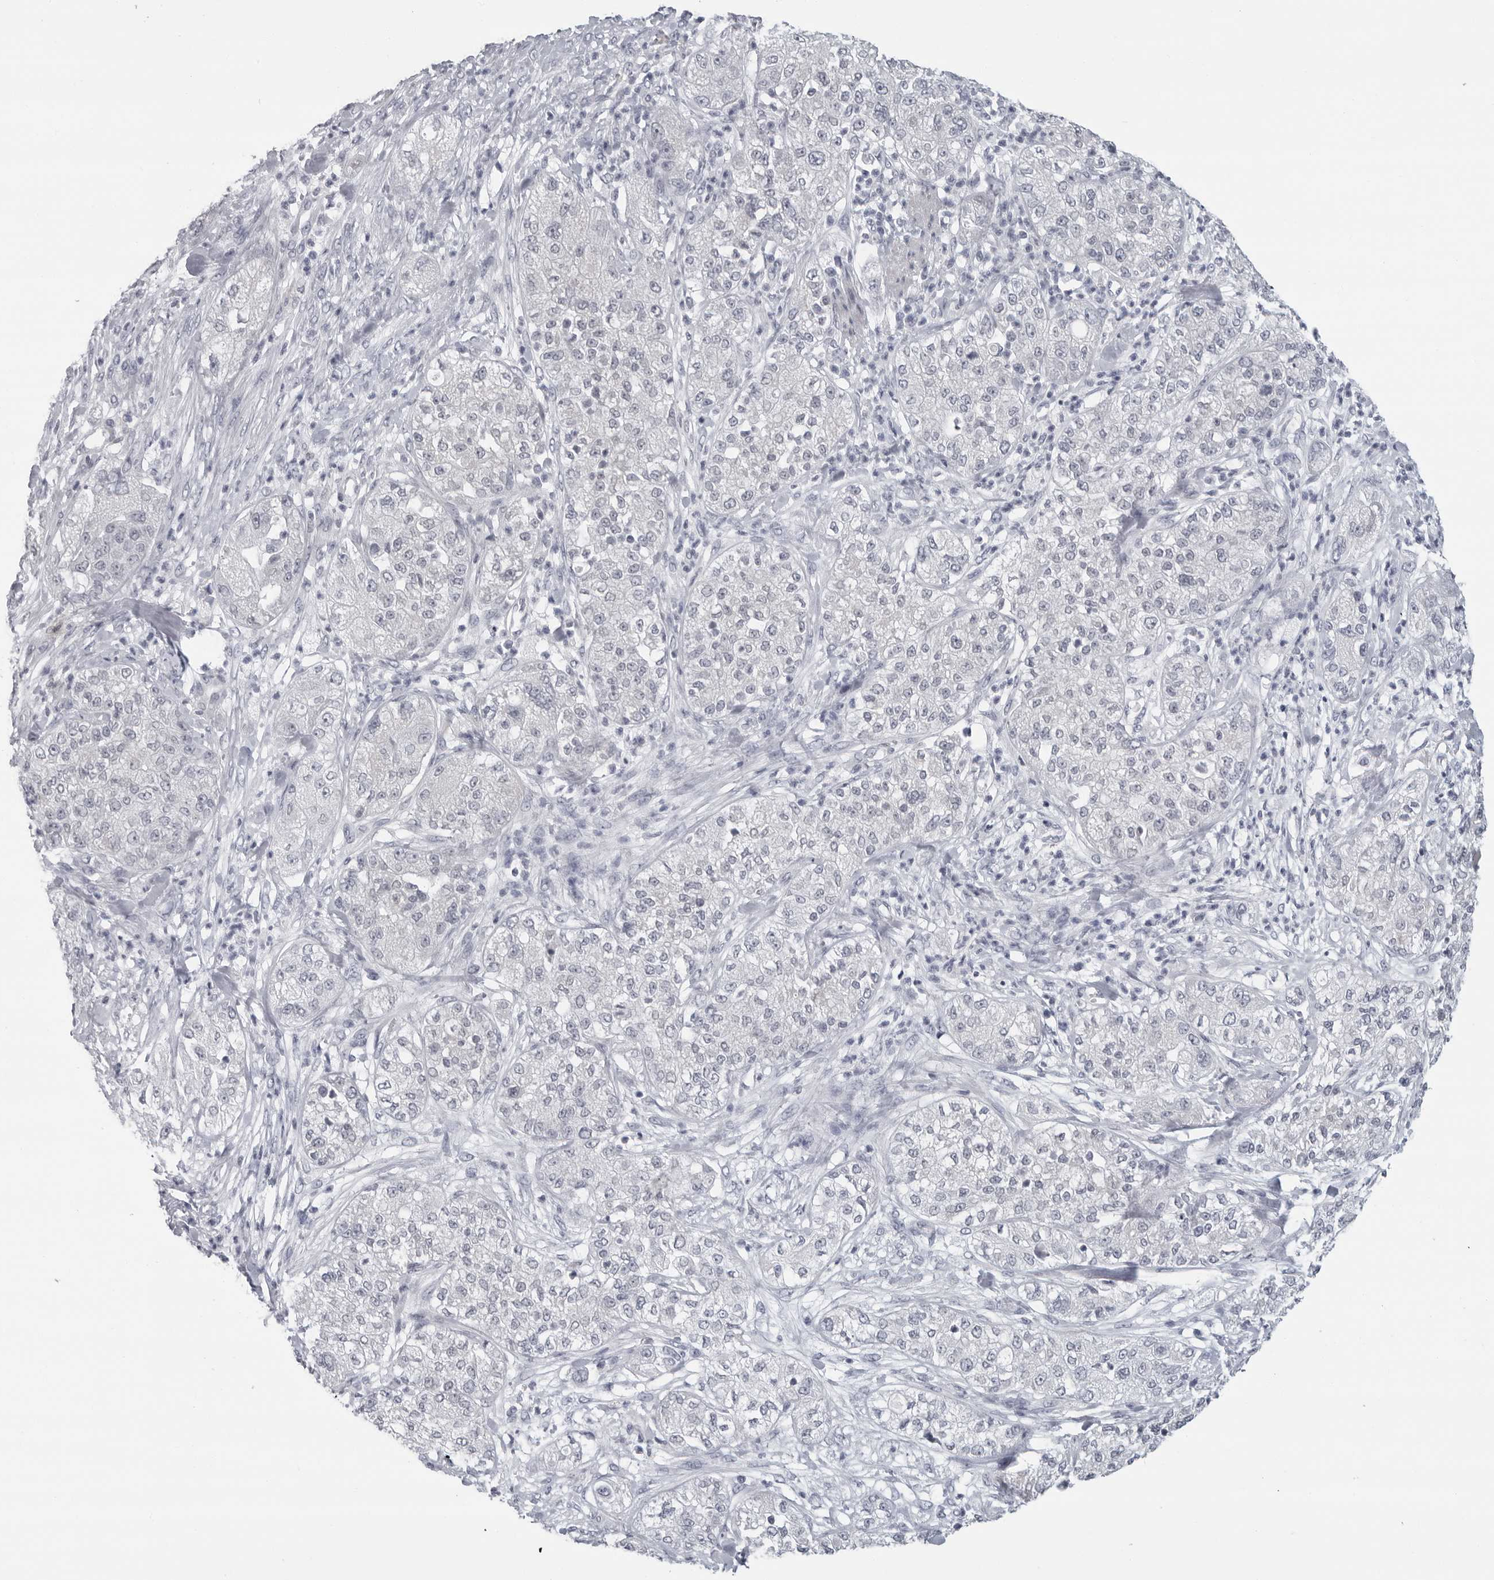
{"staining": {"intensity": "negative", "quantity": "none", "location": "none"}, "tissue": "pancreatic cancer", "cell_type": "Tumor cells", "image_type": "cancer", "snomed": [{"axis": "morphology", "description": "Adenocarcinoma, NOS"}, {"axis": "topography", "description": "Pancreas"}], "caption": "Immunohistochemistry (IHC) photomicrograph of pancreatic cancer (adenocarcinoma) stained for a protein (brown), which exhibits no staining in tumor cells.", "gene": "OPLAH", "patient": {"sex": "female", "age": 78}}